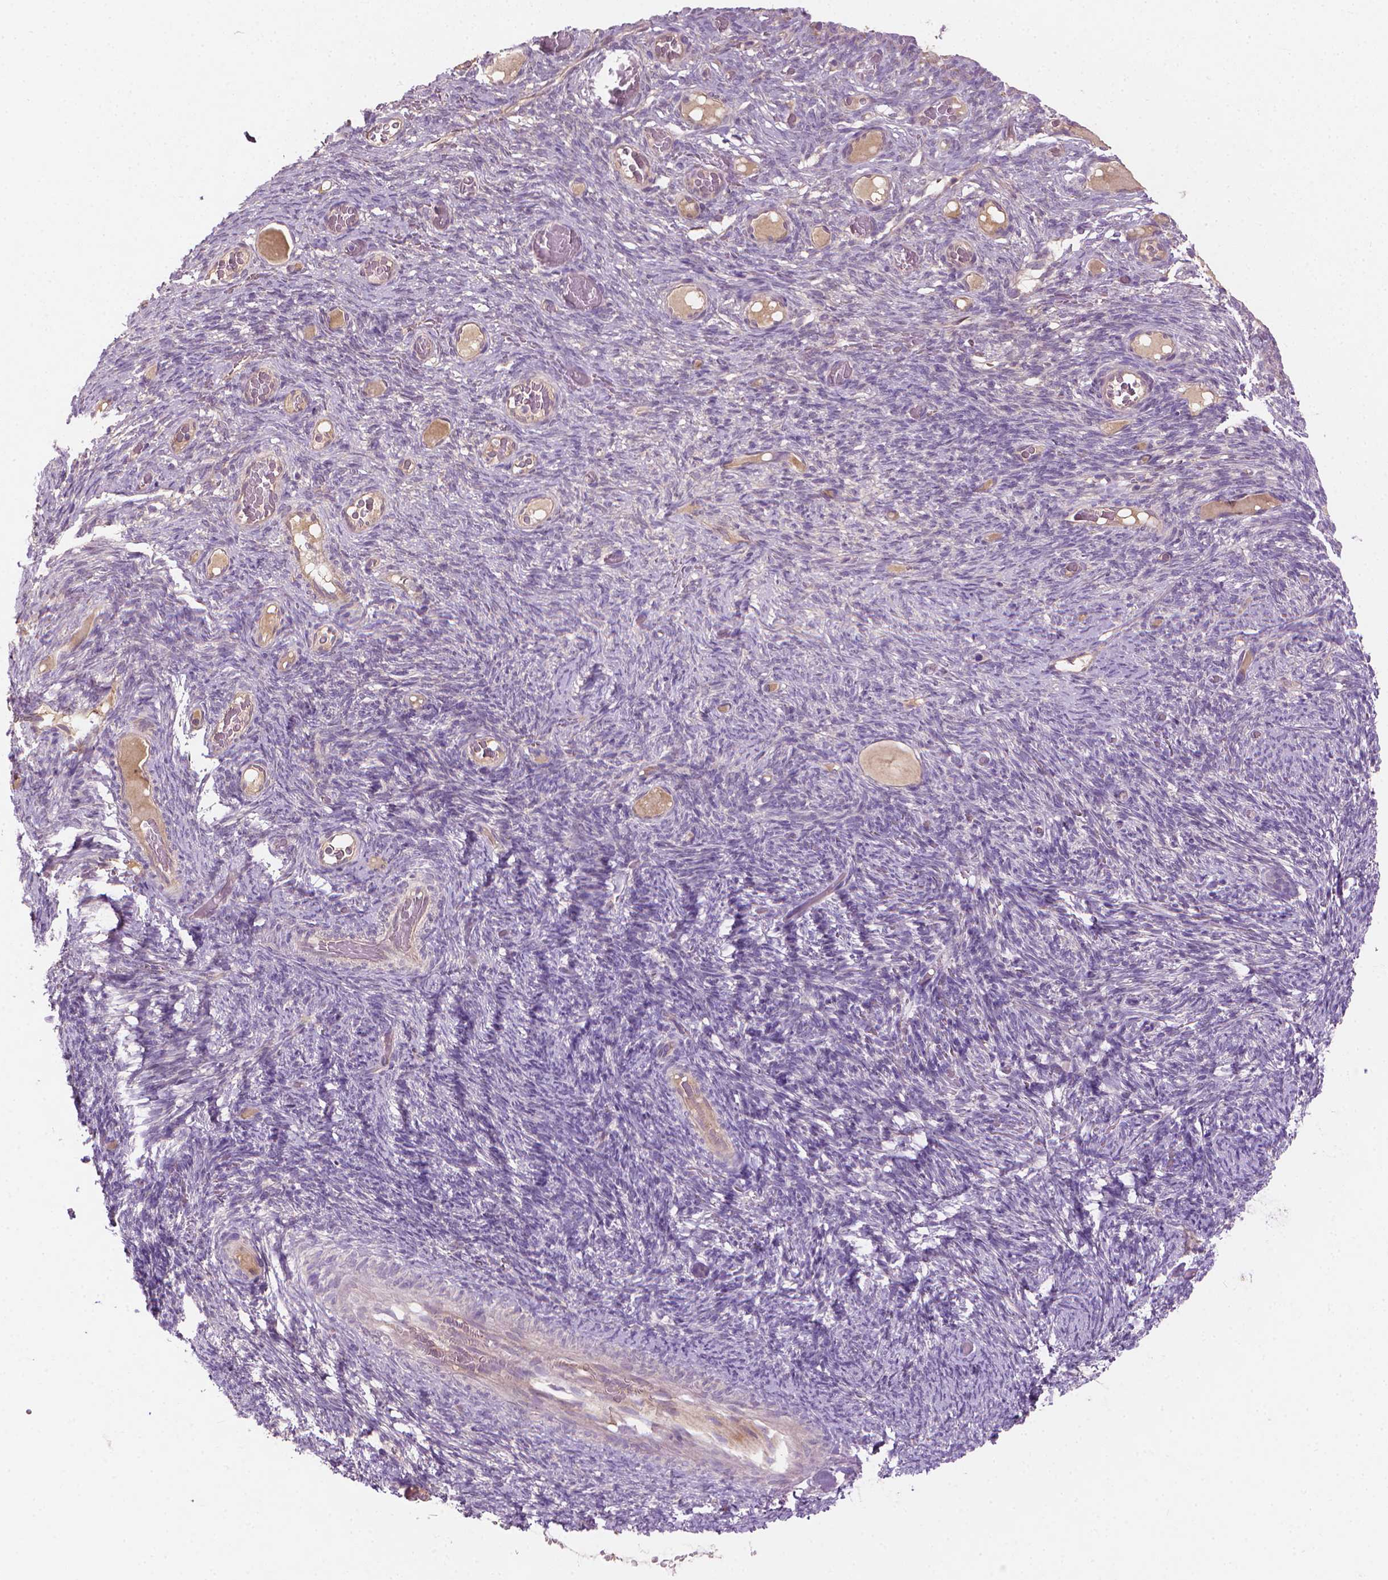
{"staining": {"intensity": "moderate", "quantity": ">75%", "location": "cytoplasmic/membranous"}, "tissue": "ovary", "cell_type": "Follicle cells", "image_type": "normal", "snomed": [{"axis": "morphology", "description": "Normal tissue, NOS"}, {"axis": "topography", "description": "Ovary"}], "caption": "Protein expression analysis of normal ovary shows moderate cytoplasmic/membranous expression in approximately >75% of follicle cells. (Brightfield microscopy of DAB IHC at high magnification).", "gene": "RIIAD1", "patient": {"sex": "female", "age": 34}}